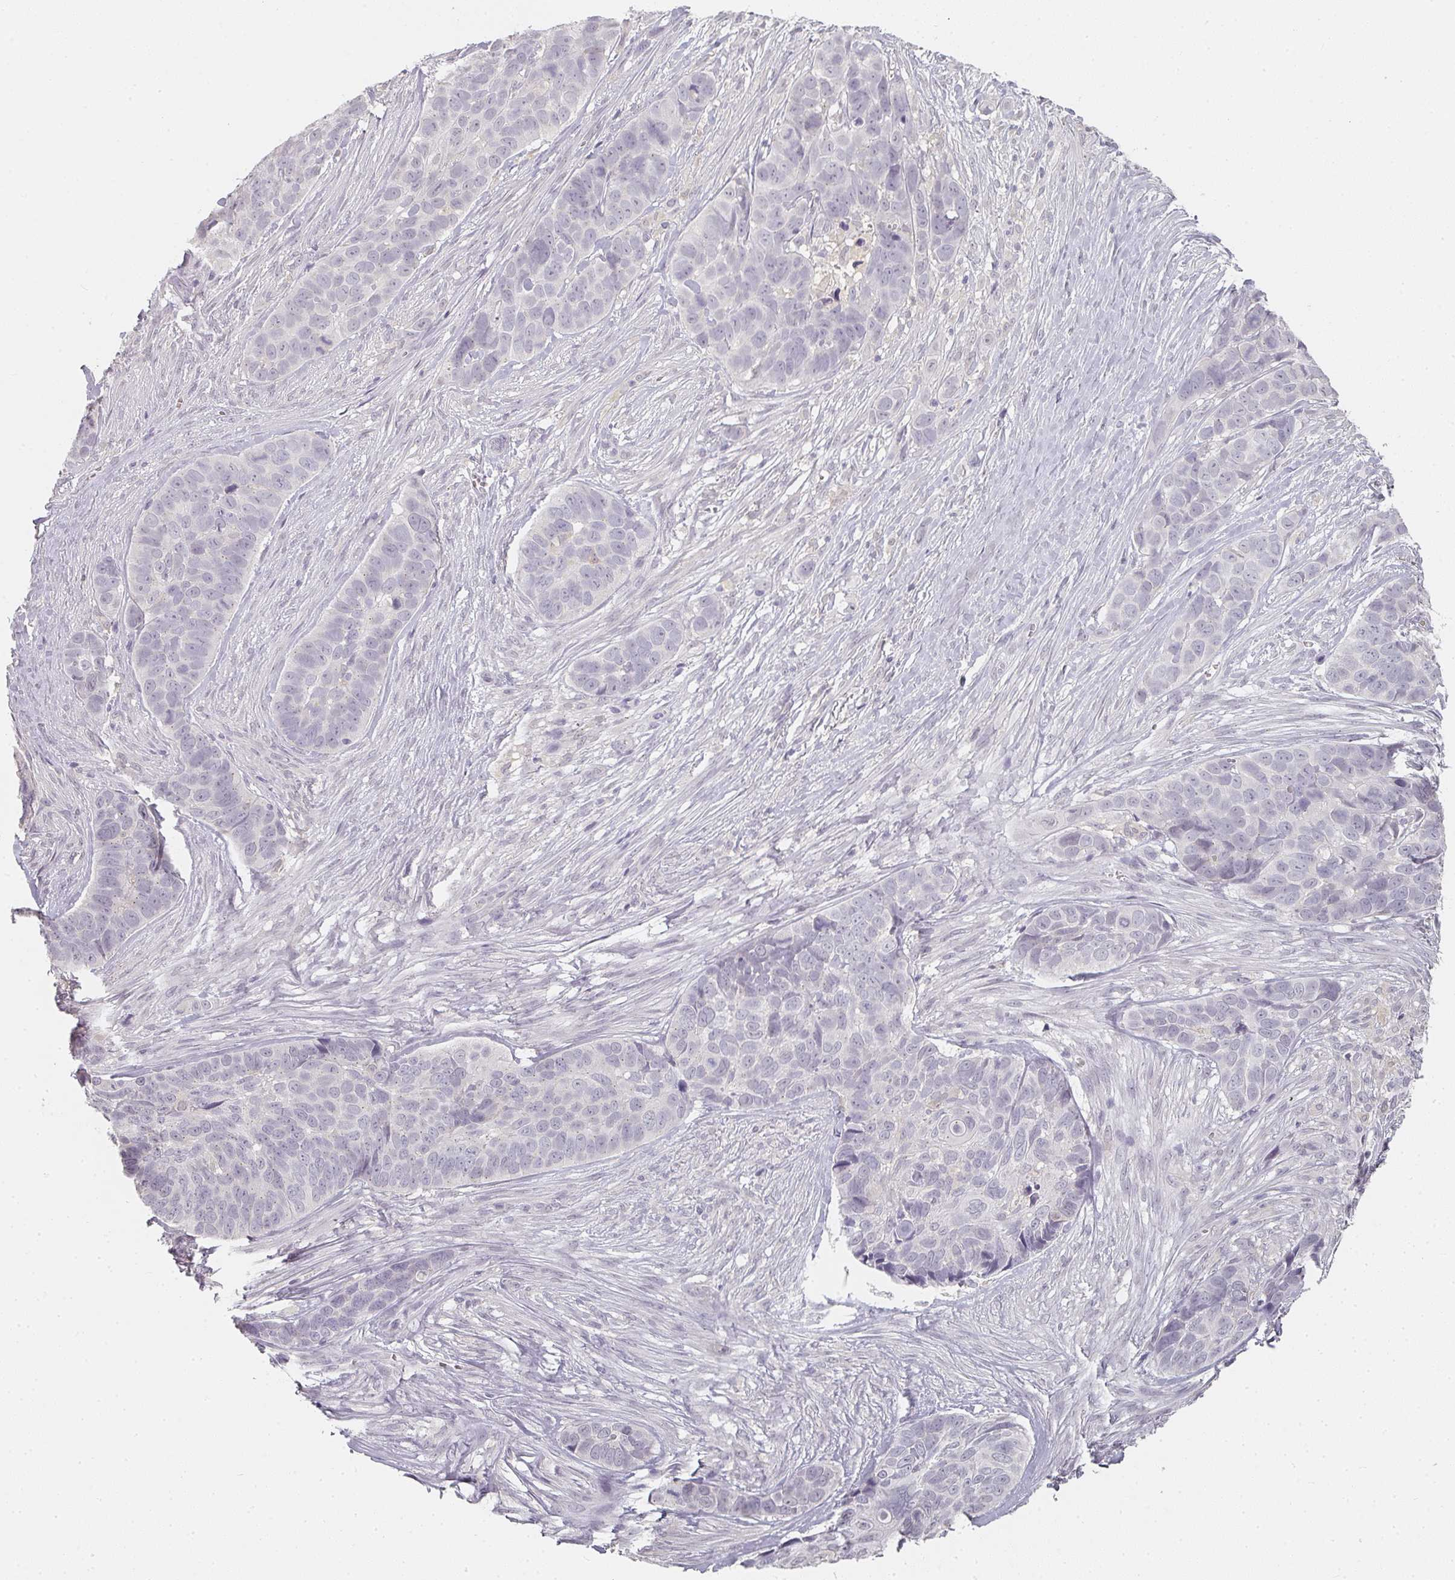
{"staining": {"intensity": "negative", "quantity": "none", "location": "none"}, "tissue": "skin cancer", "cell_type": "Tumor cells", "image_type": "cancer", "snomed": [{"axis": "morphology", "description": "Basal cell carcinoma"}, {"axis": "topography", "description": "Skin"}], "caption": "Immunohistochemical staining of skin cancer shows no significant staining in tumor cells. (Stains: DAB IHC with hematoxylin counter stain, Microscopy: brightfield microscopy at high magnification).", "gene": "SHISA2", "patient": {"sex": "female", "age": 82}}